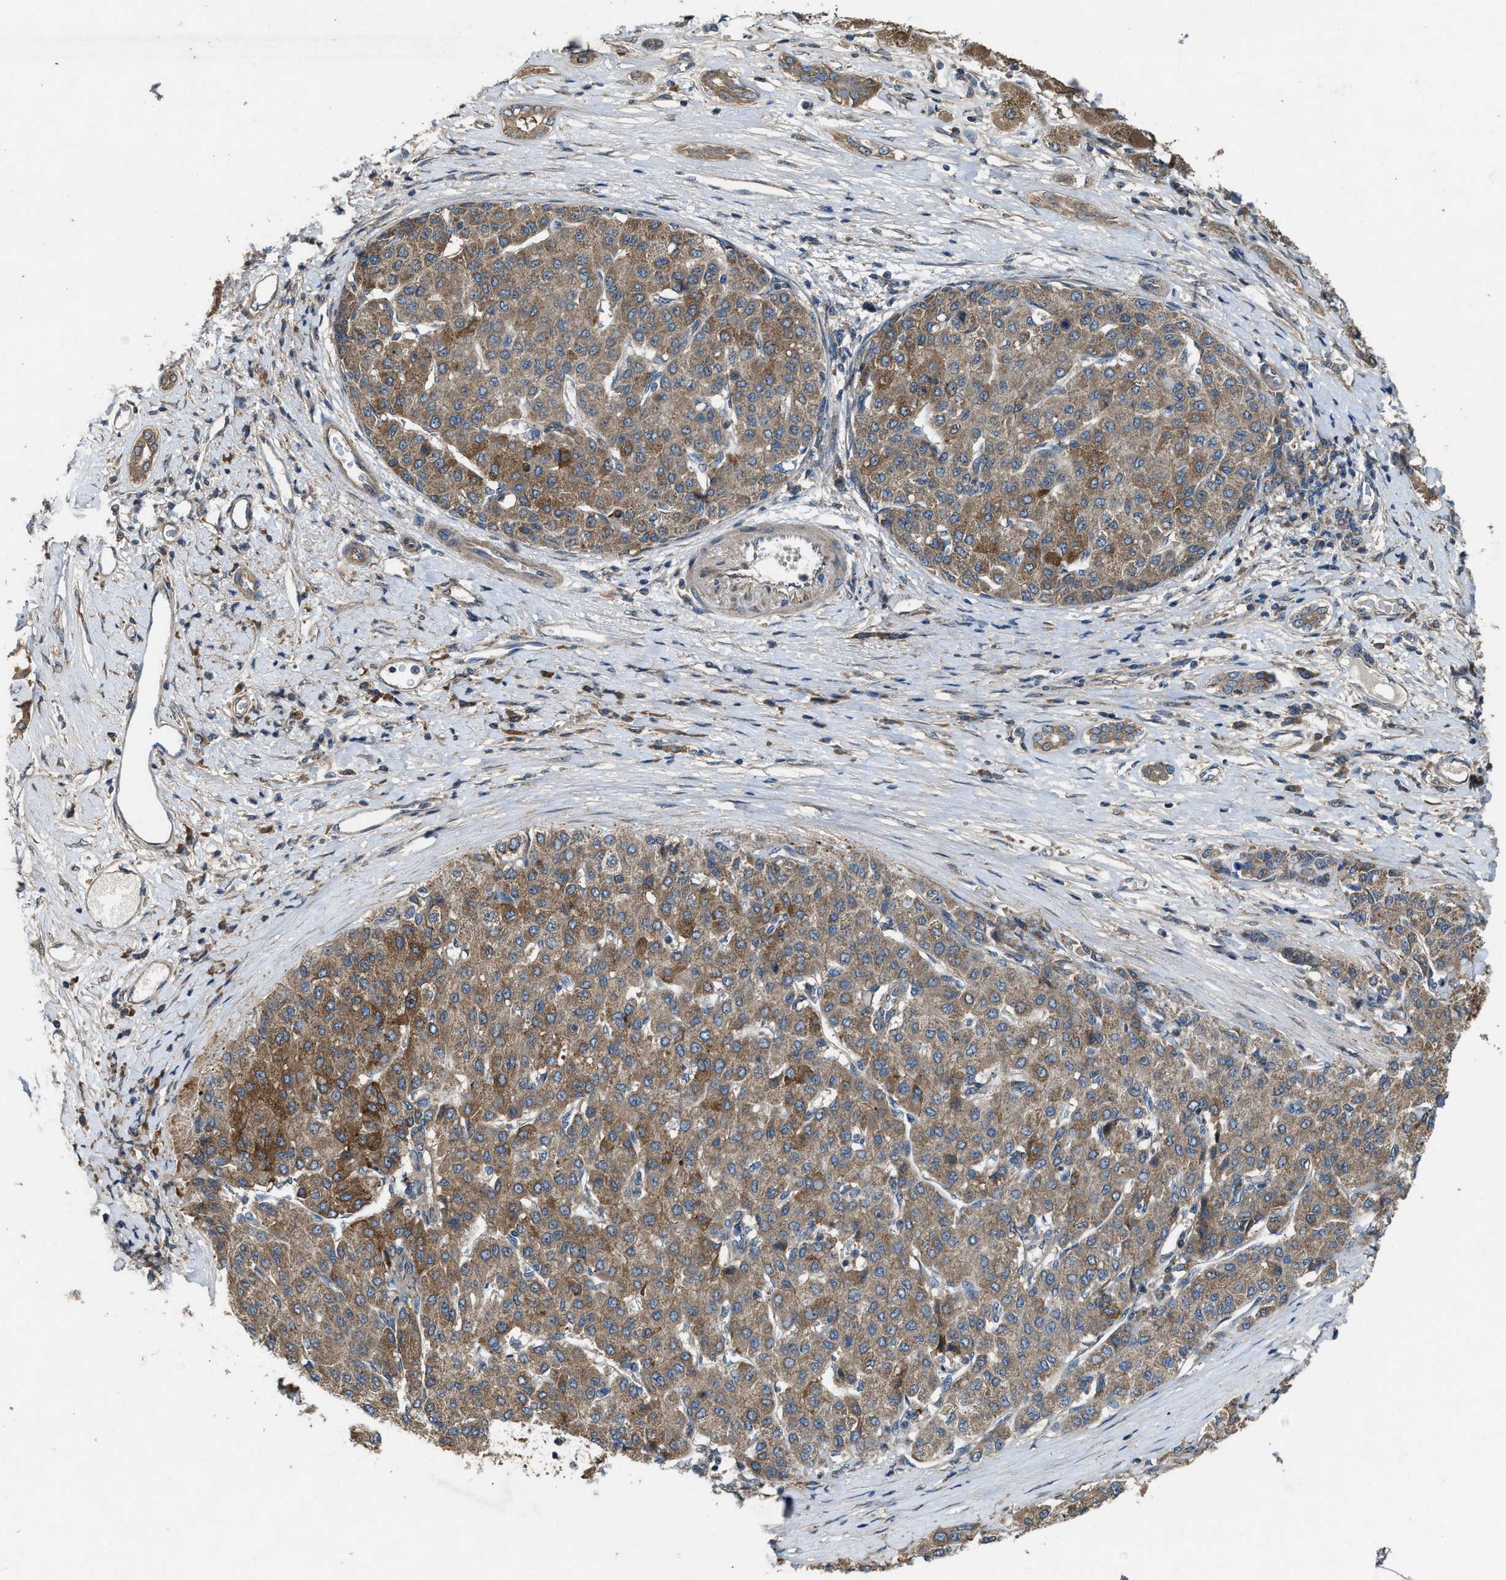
{"staining": {"intensity": "moderate", "quantity": ">75%", "location": "cytoplasmic/membranous"}, "tissue": "liver cancer", "cell_type": "Tumor cells", "image_type": "cancer", "snomed": [{"axis": "morphology", "description": "Carcinoma, Hepatocellular, NOS"}, {"axis": "topography", "description": "Liver"}], "caption": "Liver cancer stained with a brown dye demonstrates moderate cytoplasmic/membranous positive expression in approximately >75% of tumor cells.", "gene": "PDP2", "patient": {"sex": "male", "age": 65}}